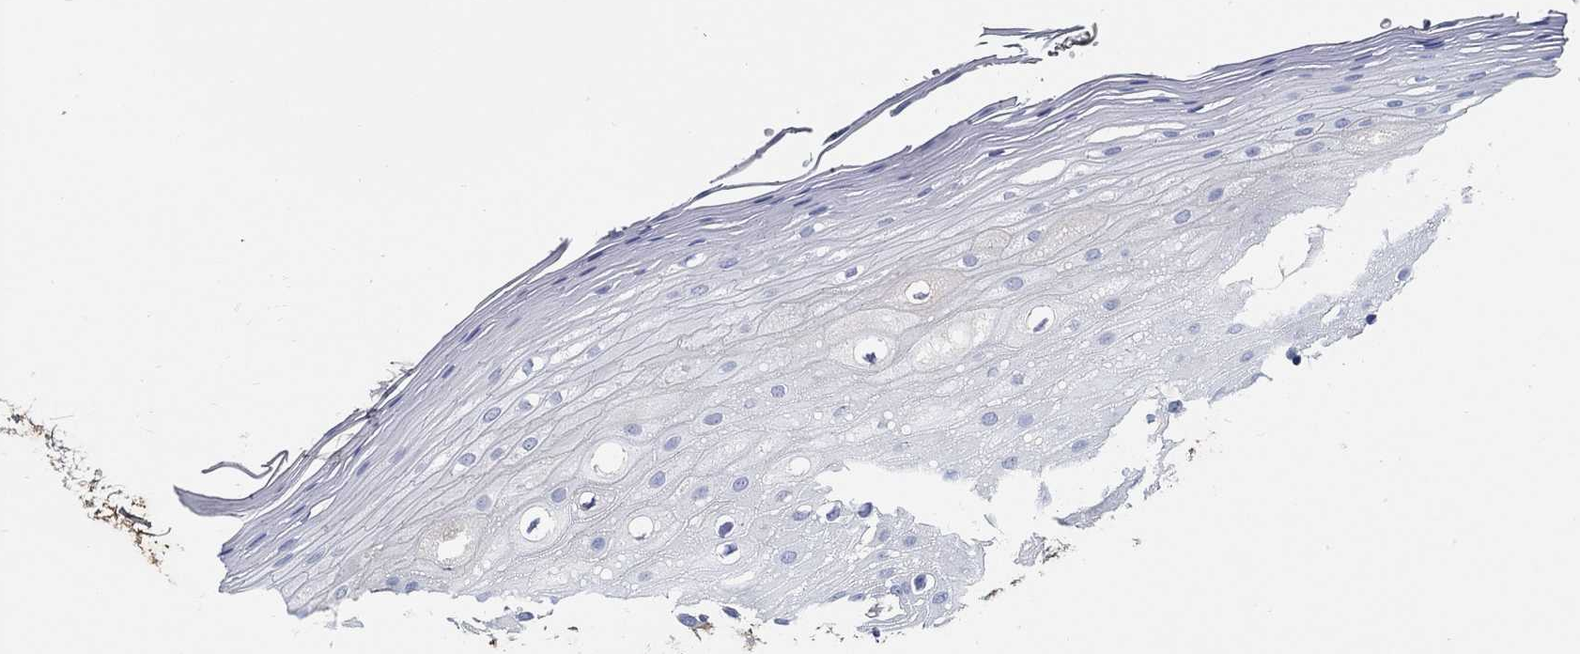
{"staining": {"intensity": "negative", "quantity": "none", "location": "none"}, "tissue": "oral mucosa", "cell_type": "Squamous epithelial cells", "image_type": "normal", "snomed": [{"axis": "morphology", "description": "Normal tissue, NOS"}, {"axis": "morphology", "description": "Squamous cell carcinoma, NOS"}, {"axis": "topography", "description": "Oral tissue"}, {"axis": "topography", "description": "Head-Neck"}], "caption": "An immunohistochemistry photomicrograph of normal oral mucosa is shown. There is no staining in squamous epithelial cells of oral mucosa. (DAB (3,3'-diaminobenzidine) immunohistochemistry with hematoxylin counter stain).", "gene": "TGFBI", "patient": {"sex": "female", "age": 75}}